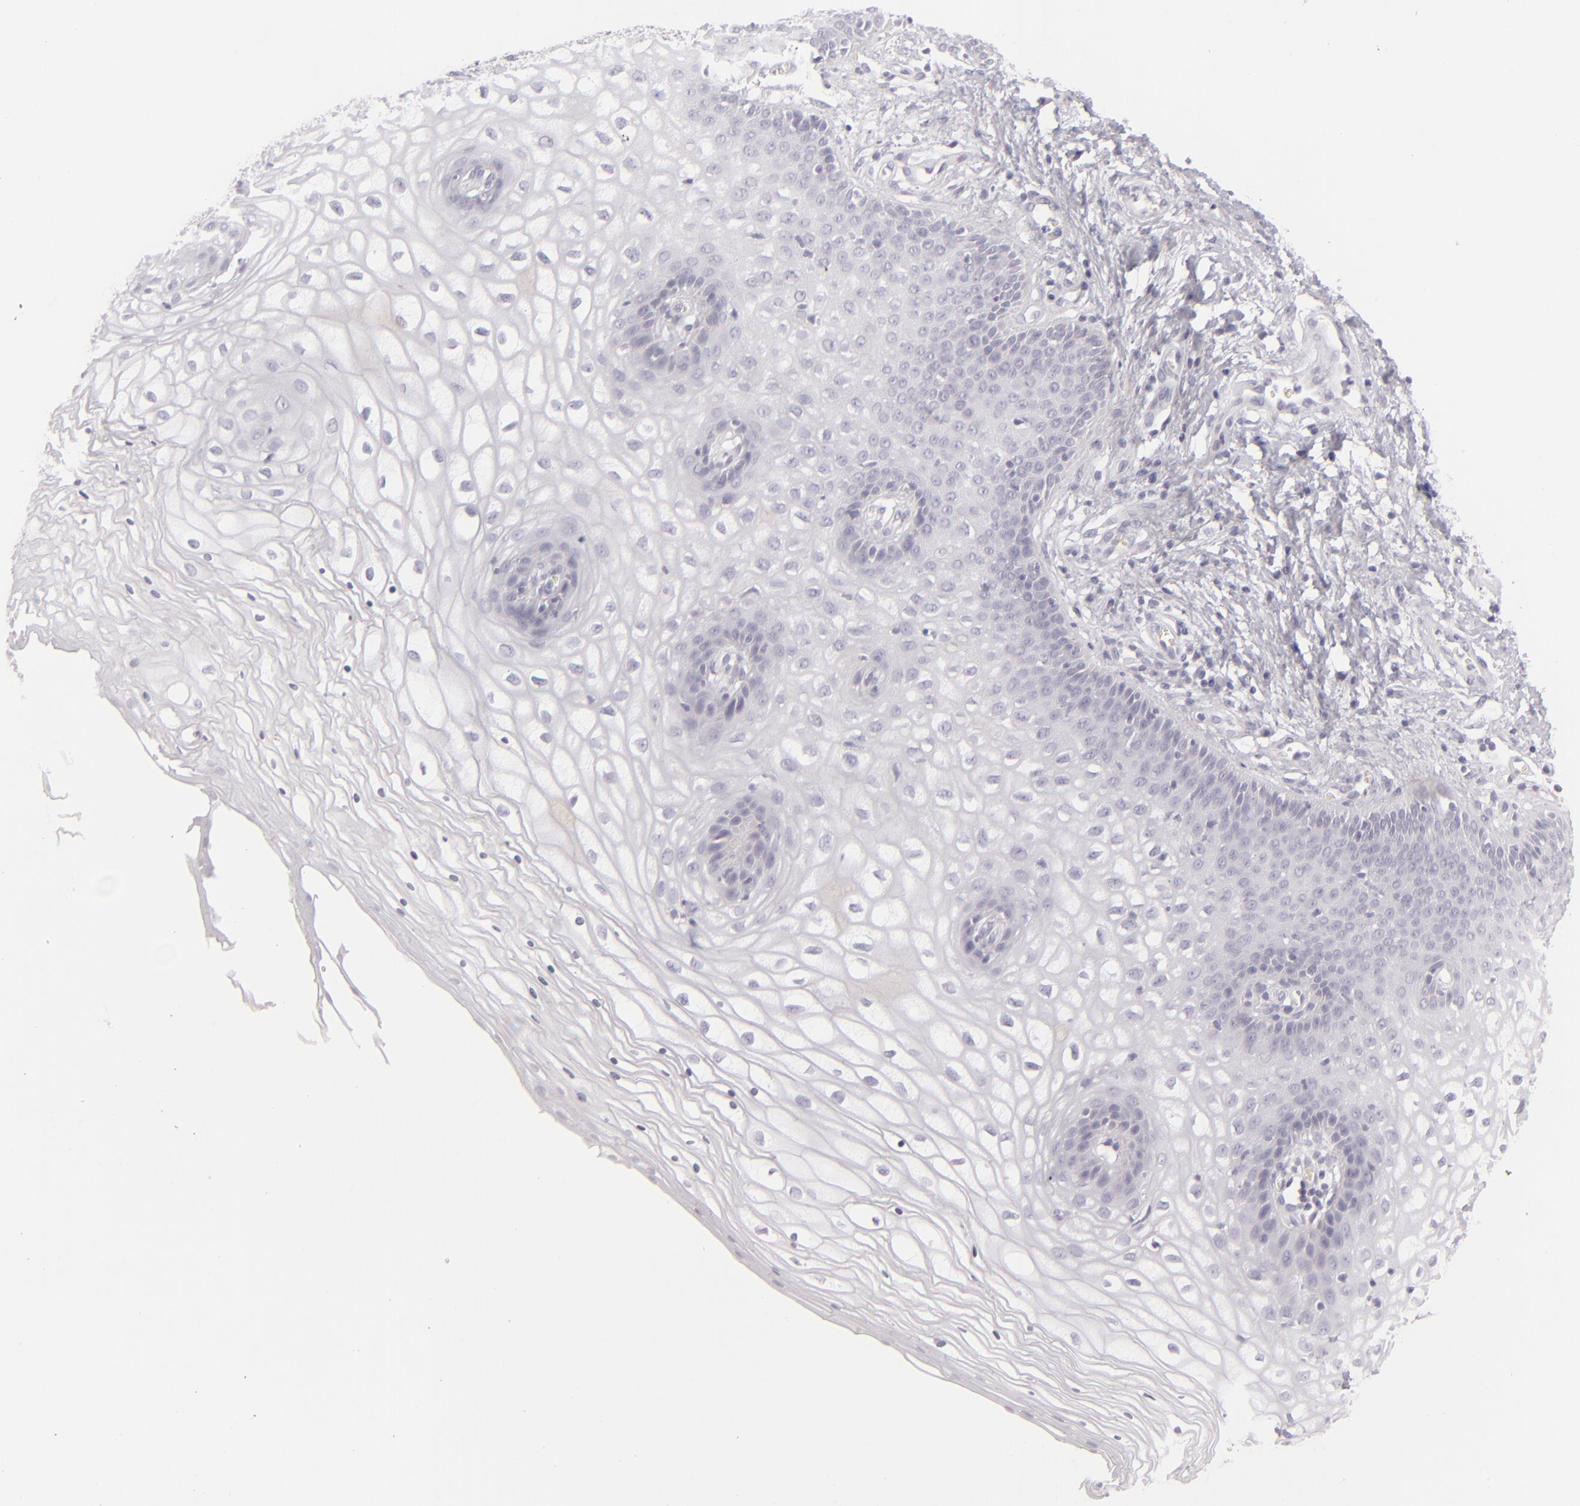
{"staining": {"intensity": "negative", "quantity": "none", "location": "none"}, "tissue": "vagina", "cell_type": "Squamous epithelial cells", "image_type": "normal", "snomed": [{"axis": "morphology", "description": "Normal tissue, NOS"}, {"axis": "topography", "description": "Vagina"}], "caption": "Photomicrograph shows no significant protein expression in squamous epithelial cells of normal vagina. (DAB (3,3'-diaminobenzidine) immunohistochemistry (IHC) with hematoxylin counter stain).", "gene": "CDX2", "patient": {"sex": "female", "age": 34}}